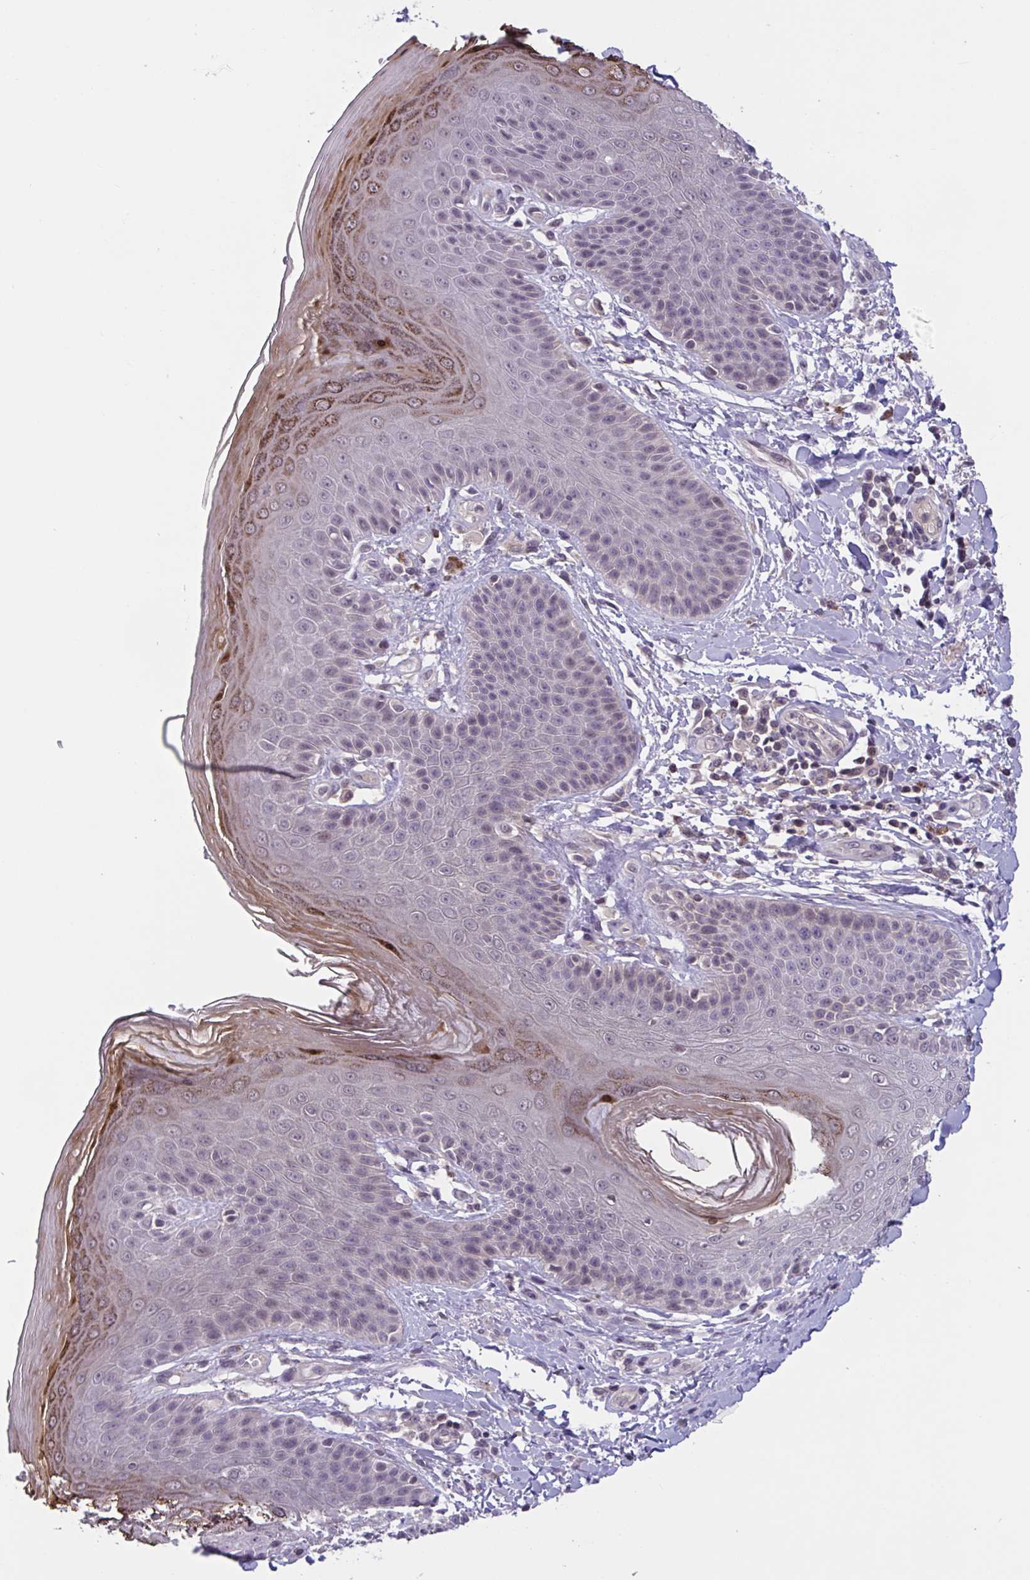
{"staining": {"intensity": "moderate", "quantity": "<25%", "location": "cytoplasmic/membranous"}, "tissue": "skin", "cell_type": "Epidermal cells", "image_type": "normal", "snomed": [{"axis": "morphology", "description": "Normal tissue, NOS"}, {"axis": "topography", "description": "Peripheral nerve tissue"}], "caption": "A histopathology image showing moderate cytoplasmic/membranous staining in approximately <25% of epidermal cells in unremarkable skin, as visualized by brown immunohistochemical staining.", "gene": "TTC7B", "patient": {"sex": "male", "age": 51}}